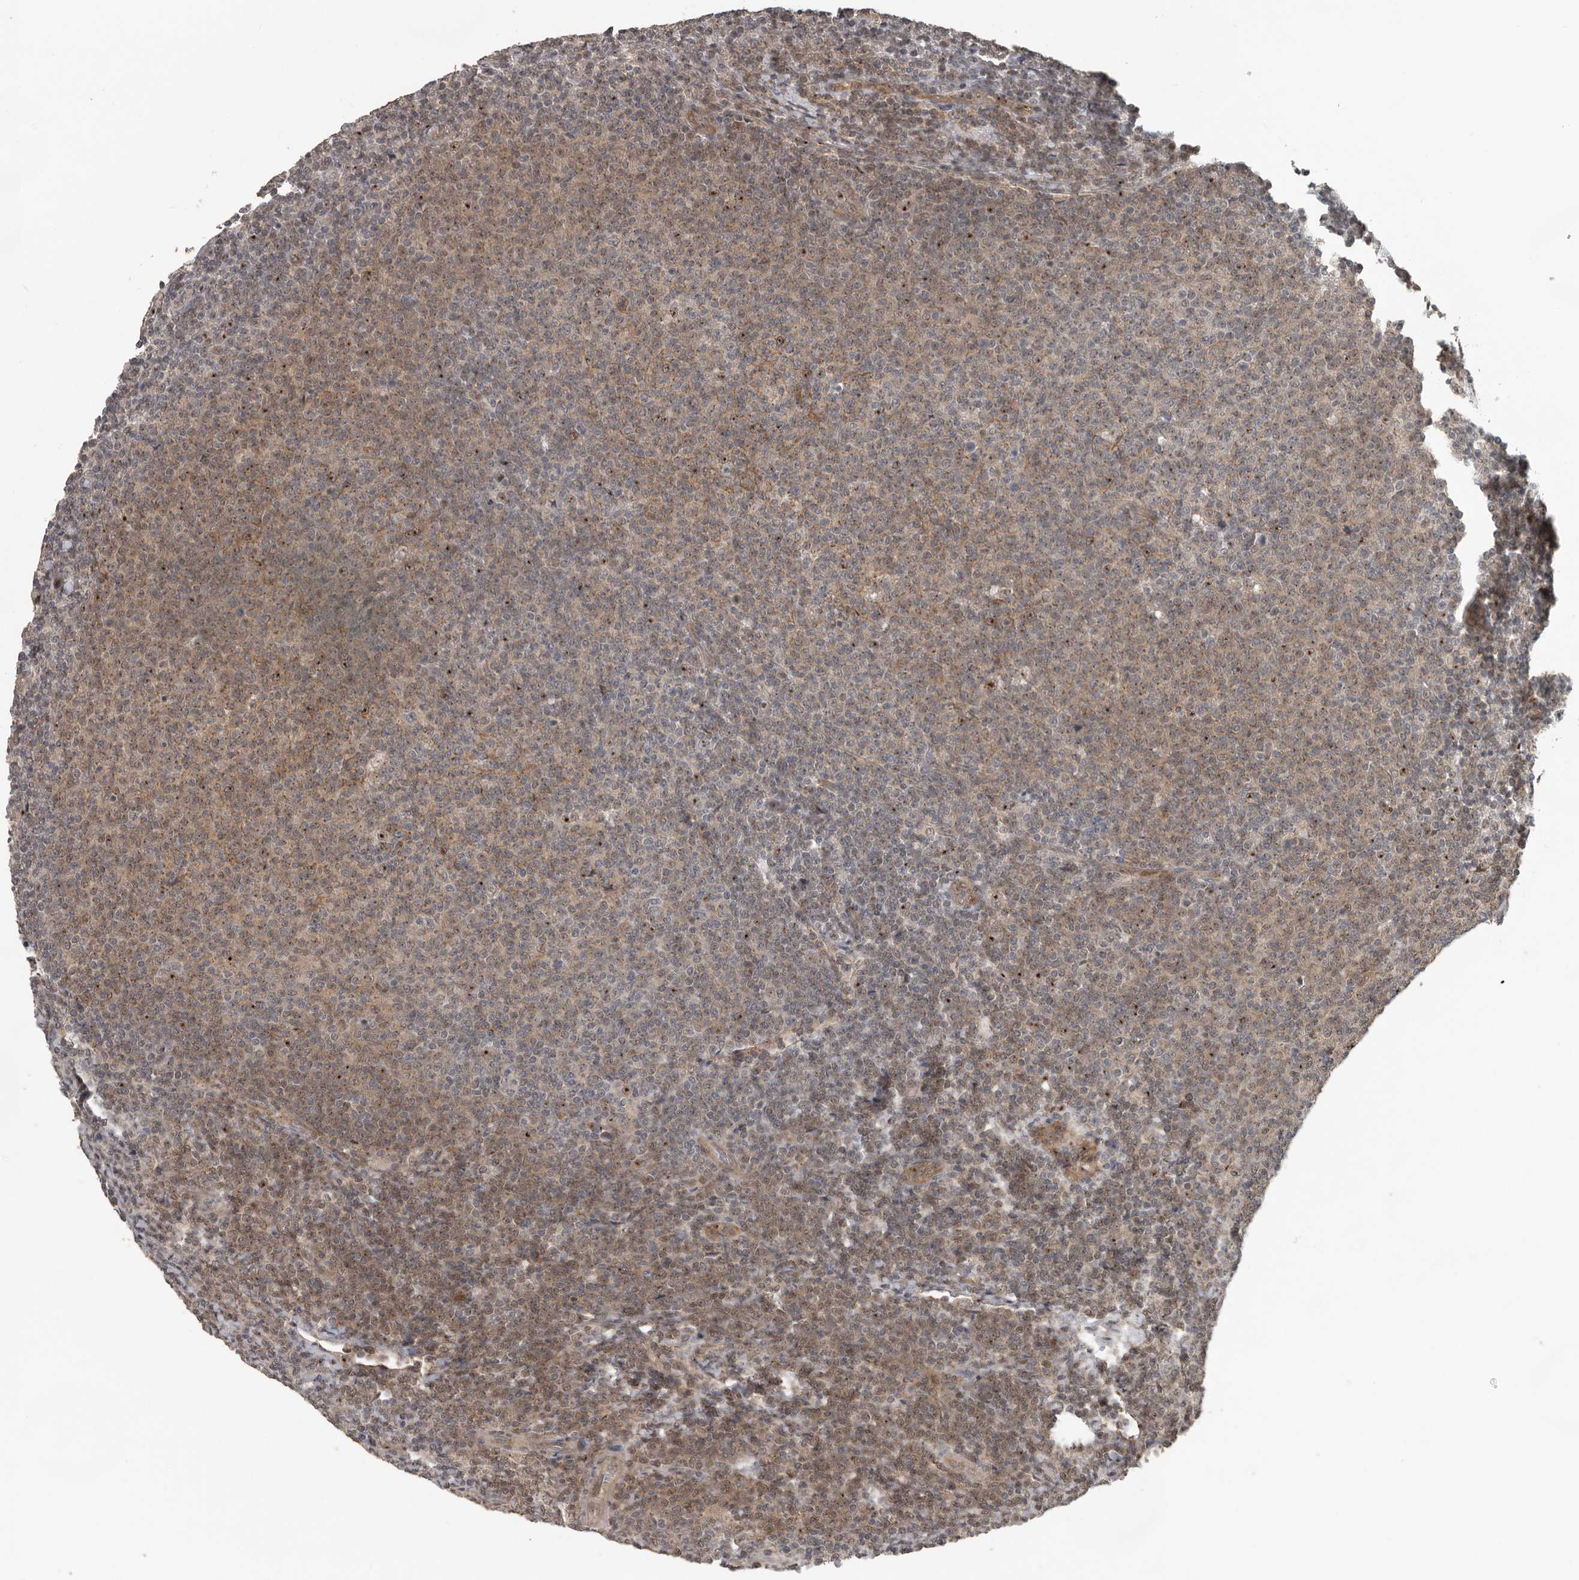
{"staining": {"intensity": "weak", "quantity": "25%-75%", "location": "cytoplasmic/membranous,nuclear"}, "tissue": "lymphoma", "cell_type": "Tumor cells", "image_type": "cancer", "snomed": [{"axis": "morphology", "description": "Malignant lymphoma, non-Hodgkin's type, Low grade"}, {"axis": "topography", "description": "Lymph node"}], "caption": "Low-grade malignant lymphoma, non-Hodgkin's type was stained to show a protein in brown. There is low levels of weak cytoplasmic/membranous and nuclear expression in approximately 25%-75% of tumor cells.", "gene": "CEP350", "patient": {"sex": "male", "age": 66}}